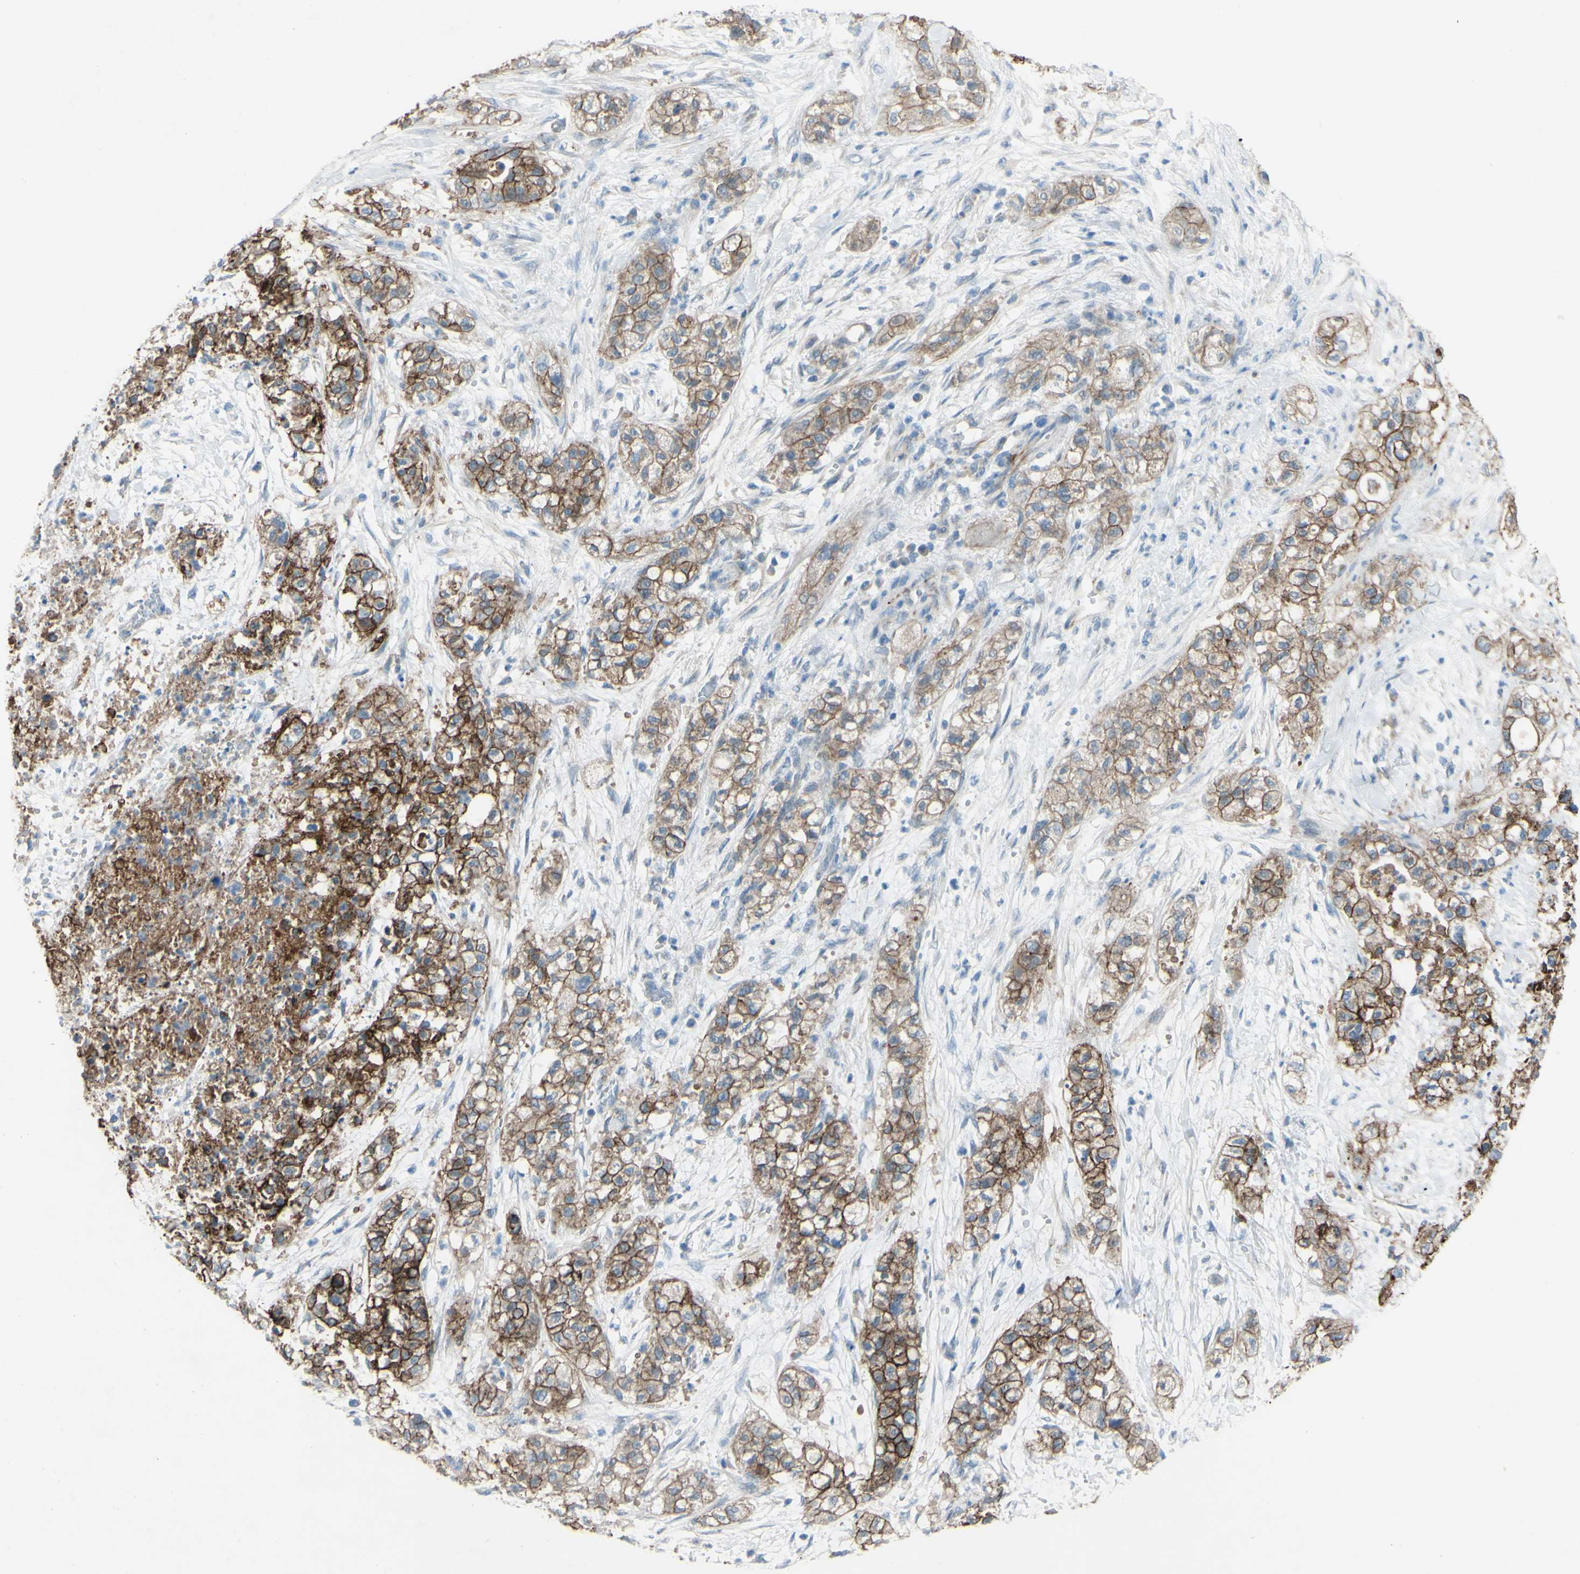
{"staining": {"intensity": "moderate", "quantity": ">75%", "location": "cytoplasmic/membranous"}, "tissue": "pancreatic cancer", "cell_type": "Tumor cells", "image_type": "cancer", "snomed": [{"axis": "morphology", "description": "Adenocarcinoma, NOS"}, {"axis": "topography", "description": "Pancreas"}], "caption": "The histopathology image shows a brown stain indicating the presence of a protein in the cytoplasmic/membranous of tumor cells in pancreatic cancer (adenocarcinoma).", "gene": "CDCP1", "patient": {"sex": "female", "age": 78}}